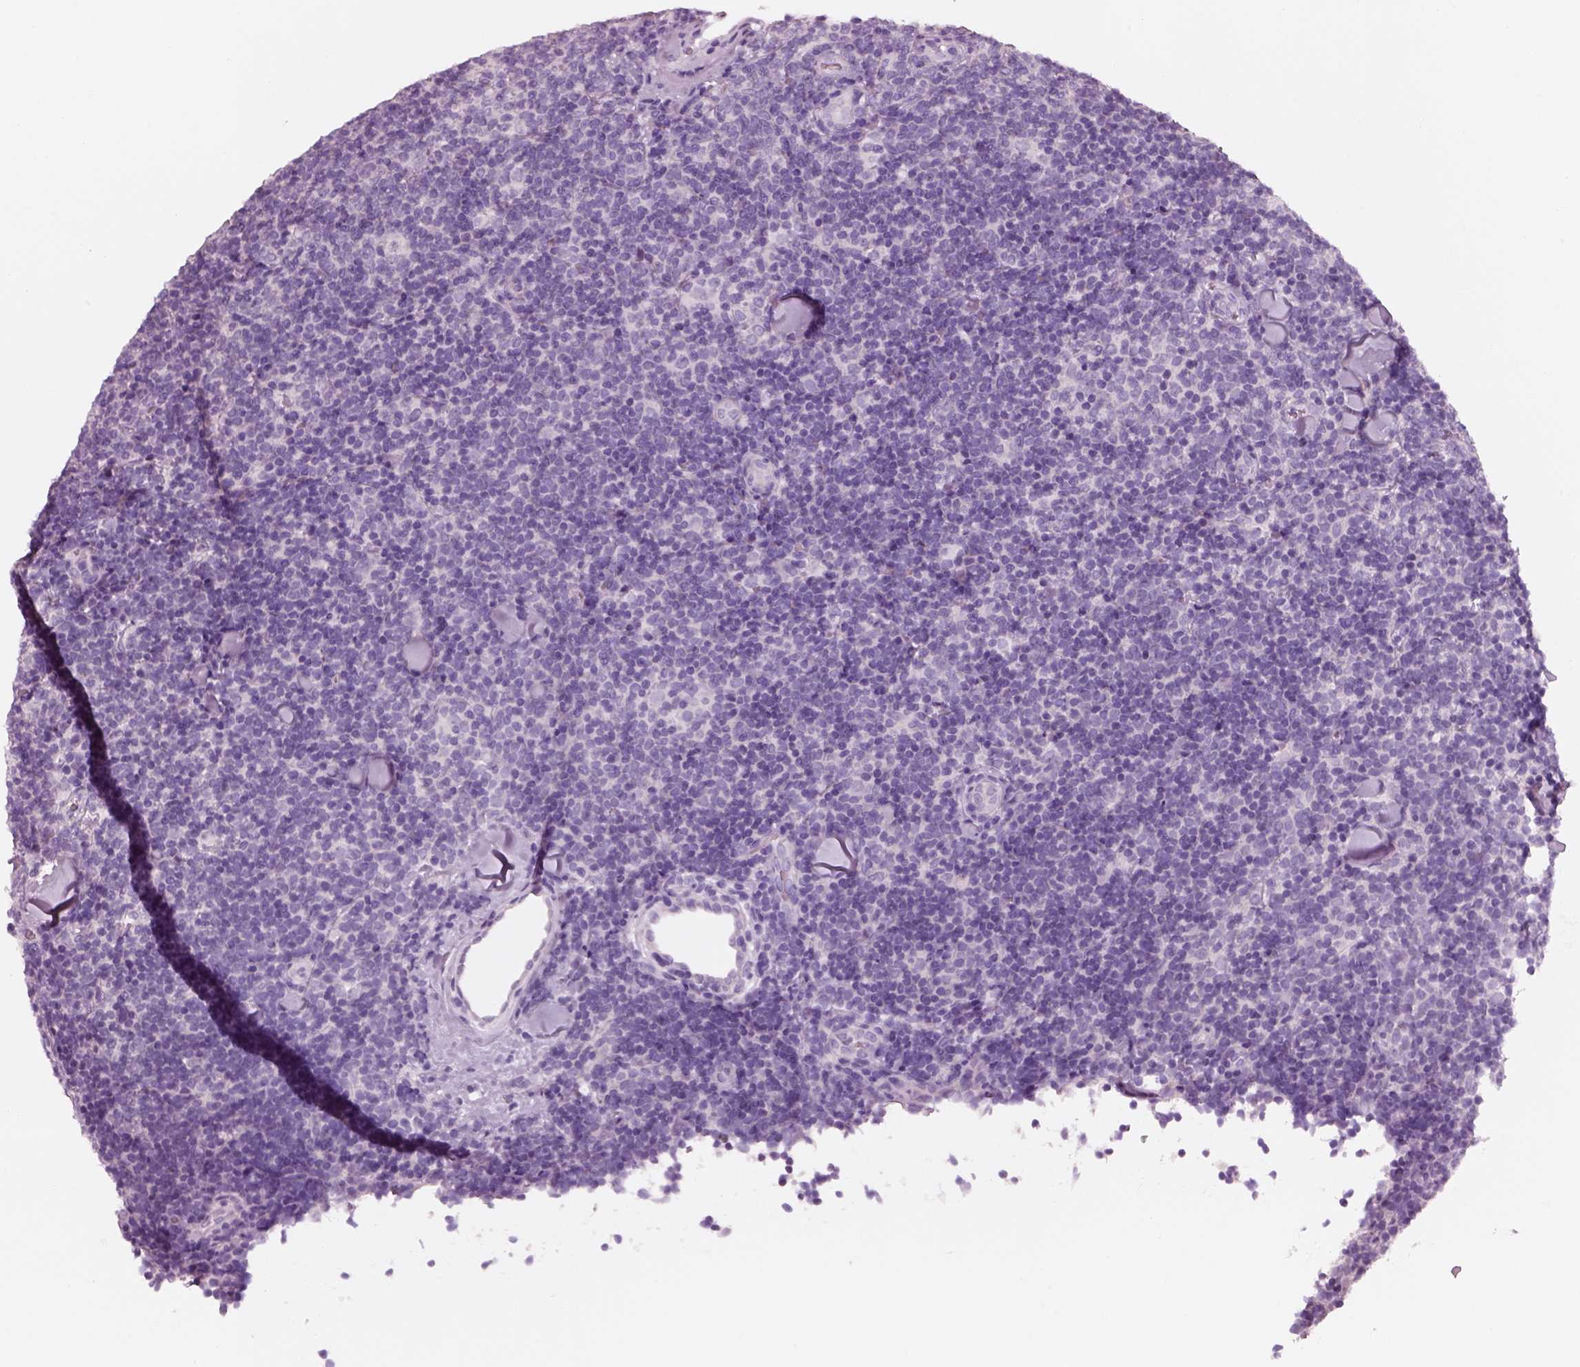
{"staining": {"intensity": "negative", "quantity": "none", "location": "none"}, "tissue": "lymphoma", "cell_type": "Tumor cells", "image_type": "cancer", "snomed": [{"axis": "morphology", "description": "Malignant lymphoma, non-Hodgkin's type, Low grade"}, {"axis": "topography", "description": "Lymph node"}], "caption": "There is no significant positivity in tumor cells of lymphoma.", "gene": "PNOC", "patient": {"sex": "female", "age": 56}}